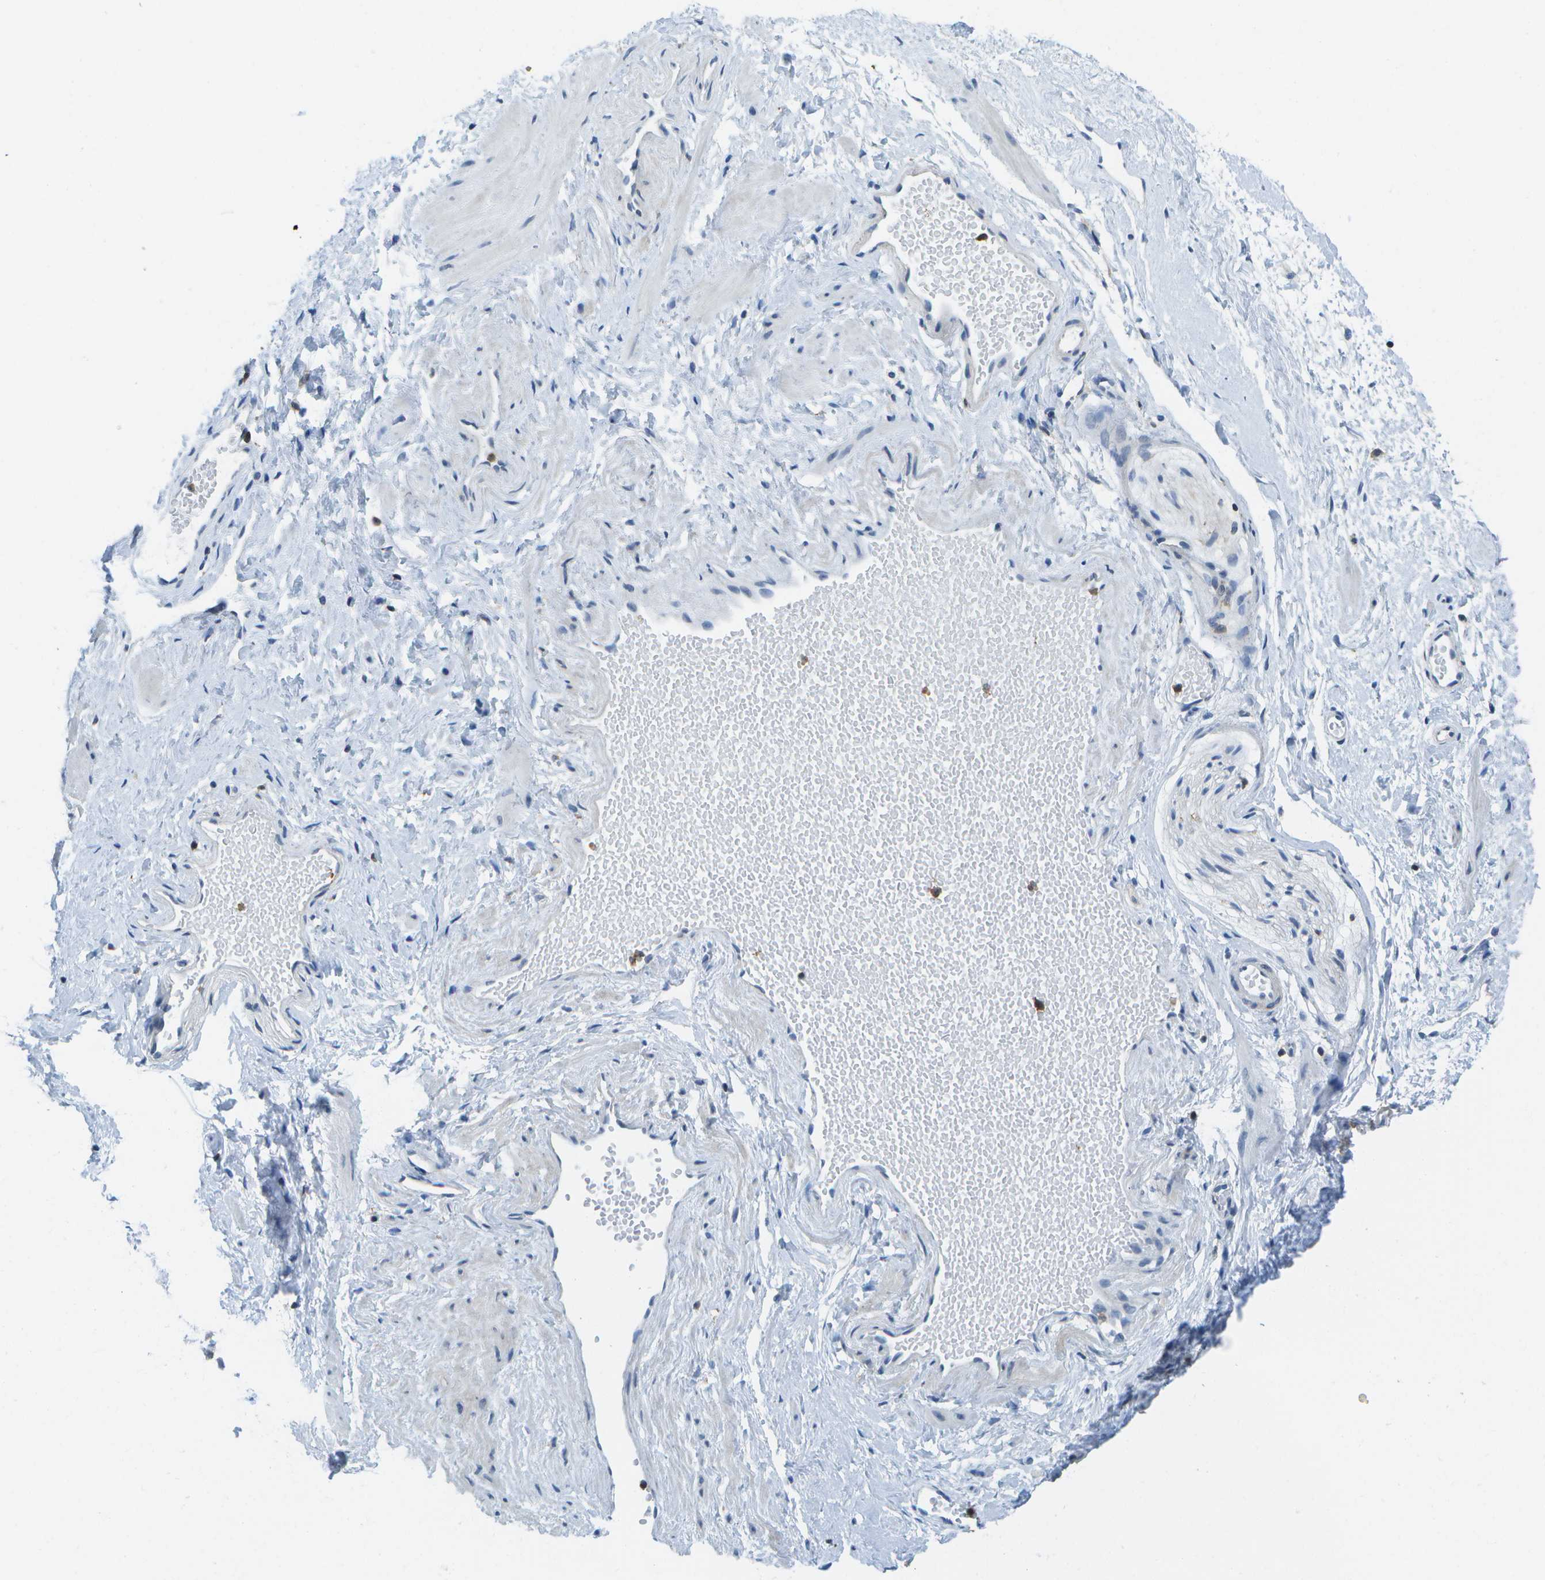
{"staining": {"intensity": "negative", "quantity": "none", "location": "none"}, "tissue": "adipose tissue", "cell_type": "Adipocytes", "image_type": "normal", "snomed": [{"axis": "morphology", "description": "Normal tissue, NOS"}, {"axis": "topography", "description": "Soft tissue"}, {"axis": "topography", "description": "Vascular tissue"}], "caption": "Adipocytes are negative for brown protein staining in normal adipose tissue. (Immunohistochemistry, brightfield microscopy, high magnification).", "gene": "RCSD1", "patient": {"sex": "female", "age": 35}}